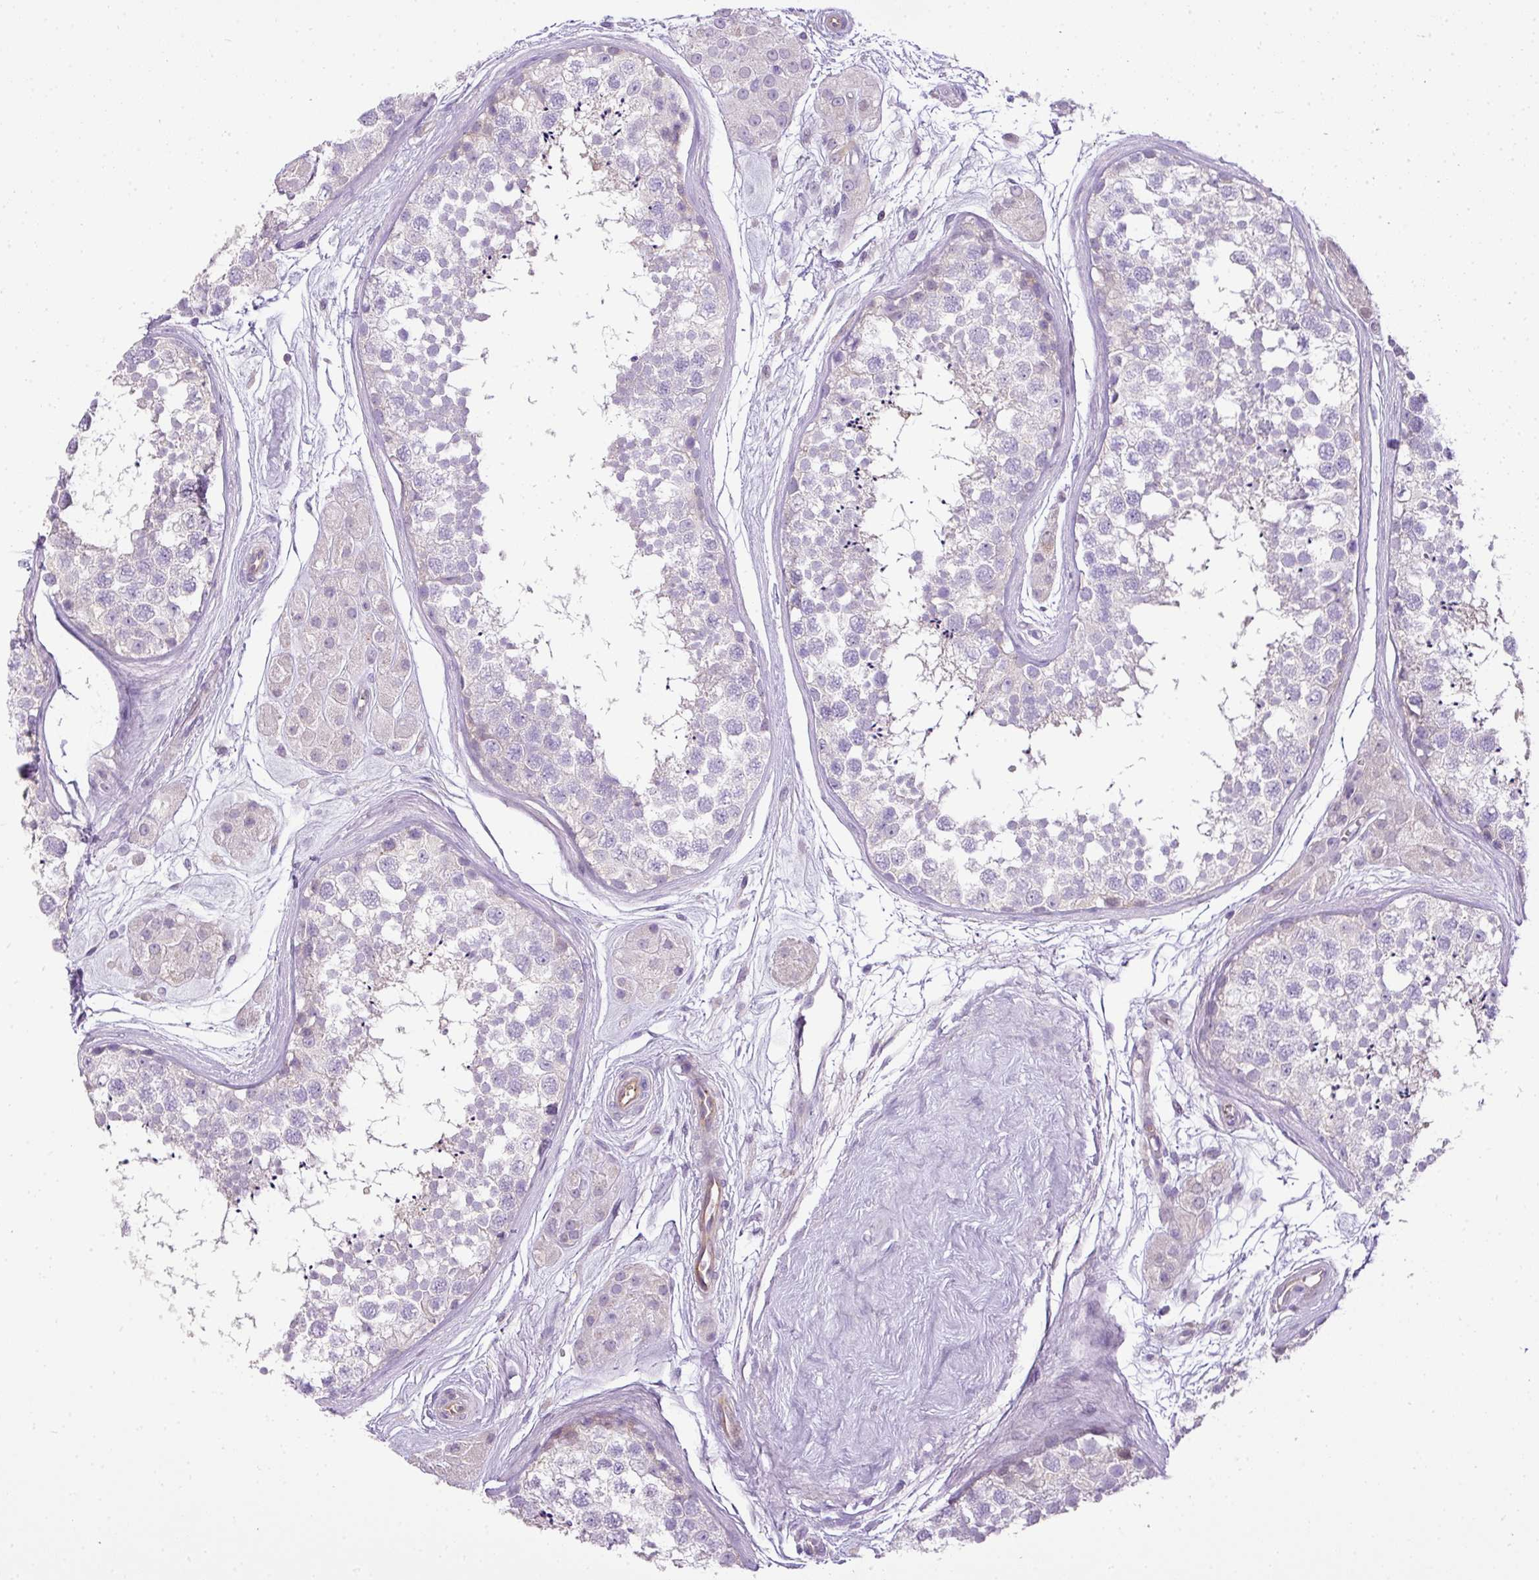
{"staining": {"intensity": "negative", "quantity": "none", "location": "none"}, "tissue": "testis", "cell_type": "Cells in seminiferous ducts", "image_type": "normal", "snomed": [{"axis": "morphology", "description": "Normal tissue, NOS"}, {"axis": "topography", "description": "Testis"}], "caption": "Immunohistochemistry of benign human testis shows no expression in cells in seminiferous ducts.", "gene": "HOXC13", "patient": {"sex": "male", "age": 56}}